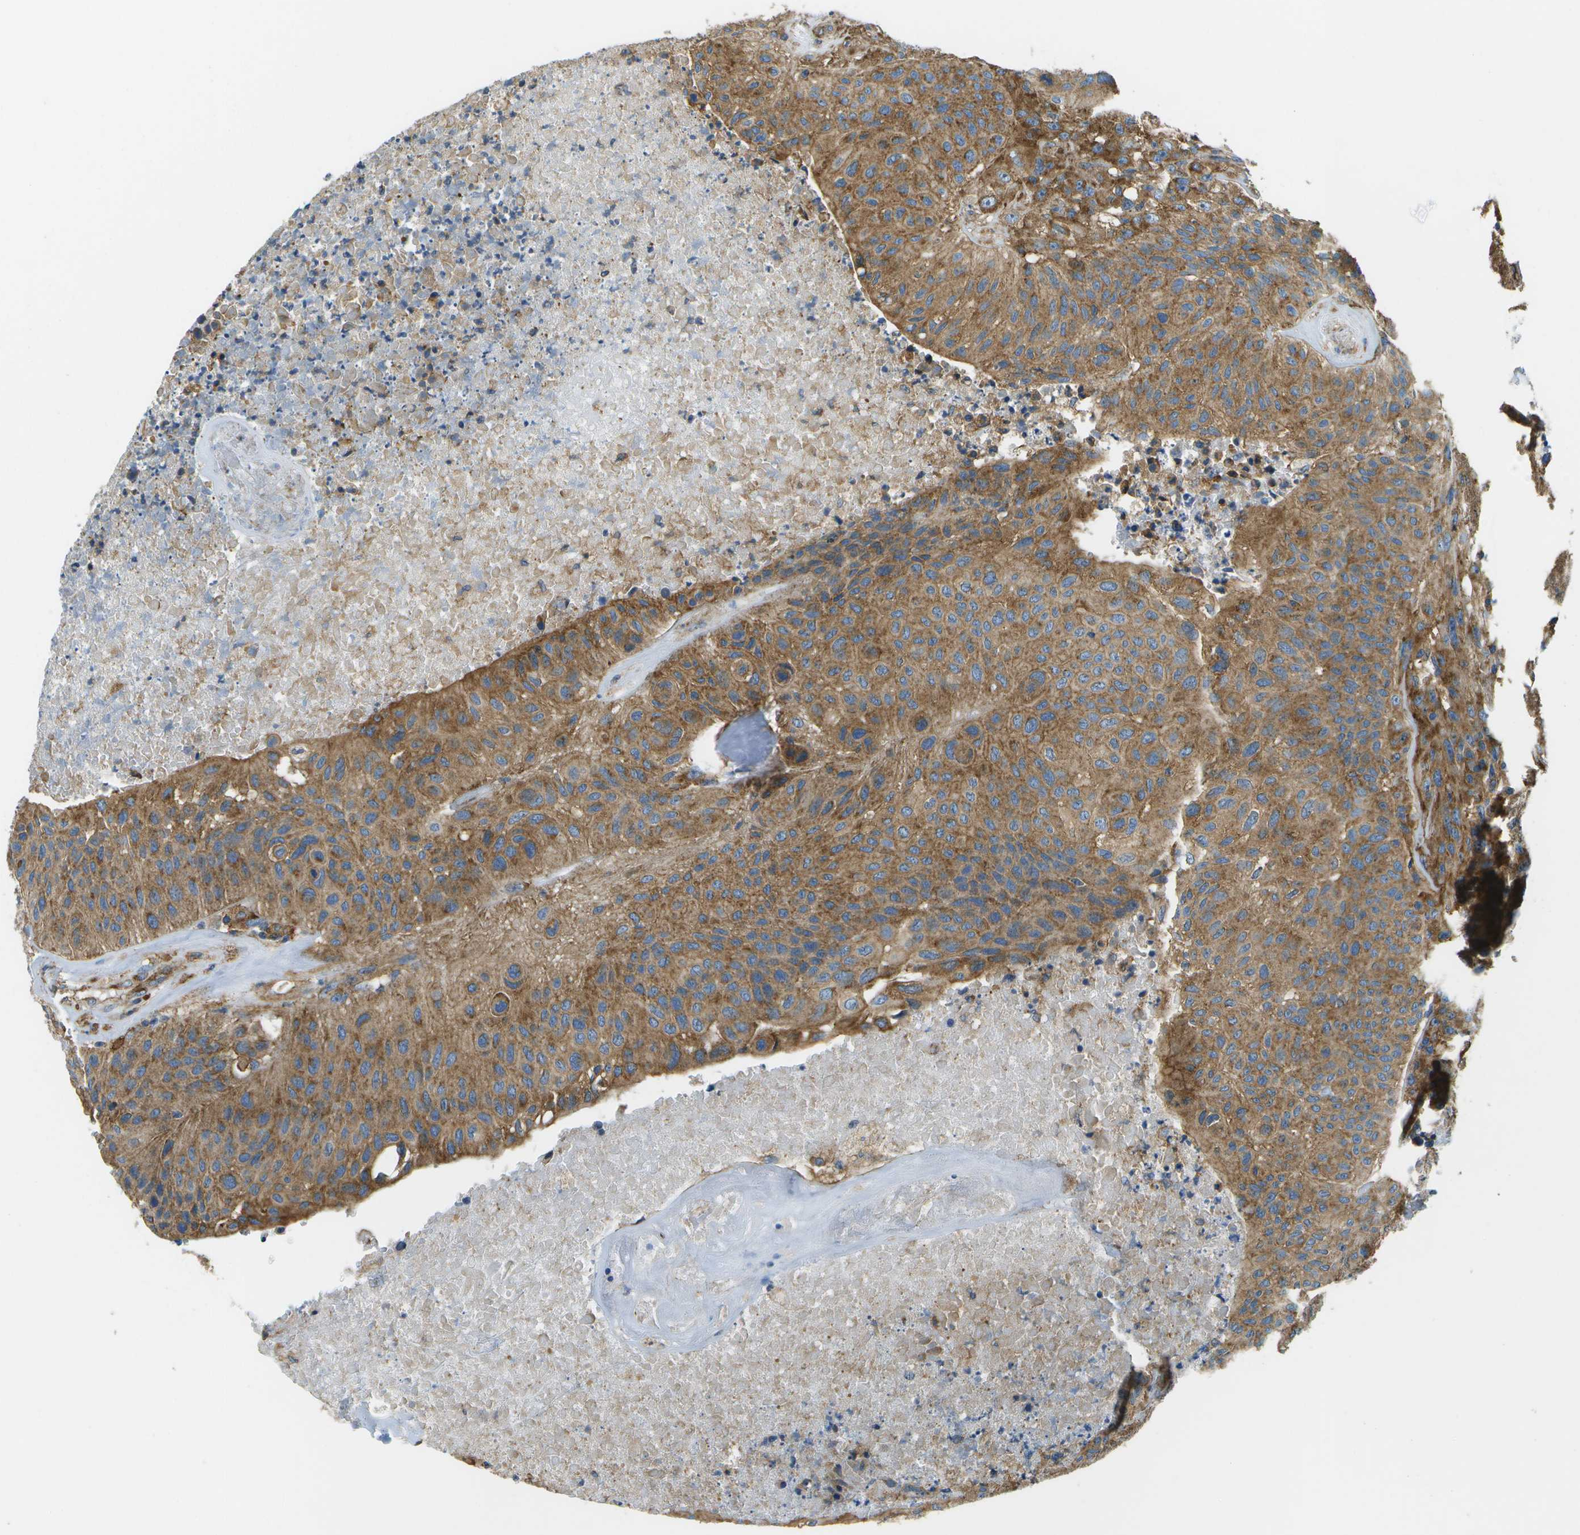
{"staining": {"intensity": "moderate", "quantity": ">75%", "location": "cytoplasmic/membranous"}, "tissue": "urothelial cancer", "cell_type": "Tumor cells", "image_type": "cancer", "snomed": [{"axis": "morphology", "description": "Urothelial carcinoma, High grade"}, {"axis": "topography", "description": "Urinary bladder"}], "caption": "Urothelial carcinoma (high-grade) stained for a protein reveals moderate cytoplasmic/membranous positivity in tumor cells.", "gene": "CLTC", "patient": {"sex": "male", "age": 66}}